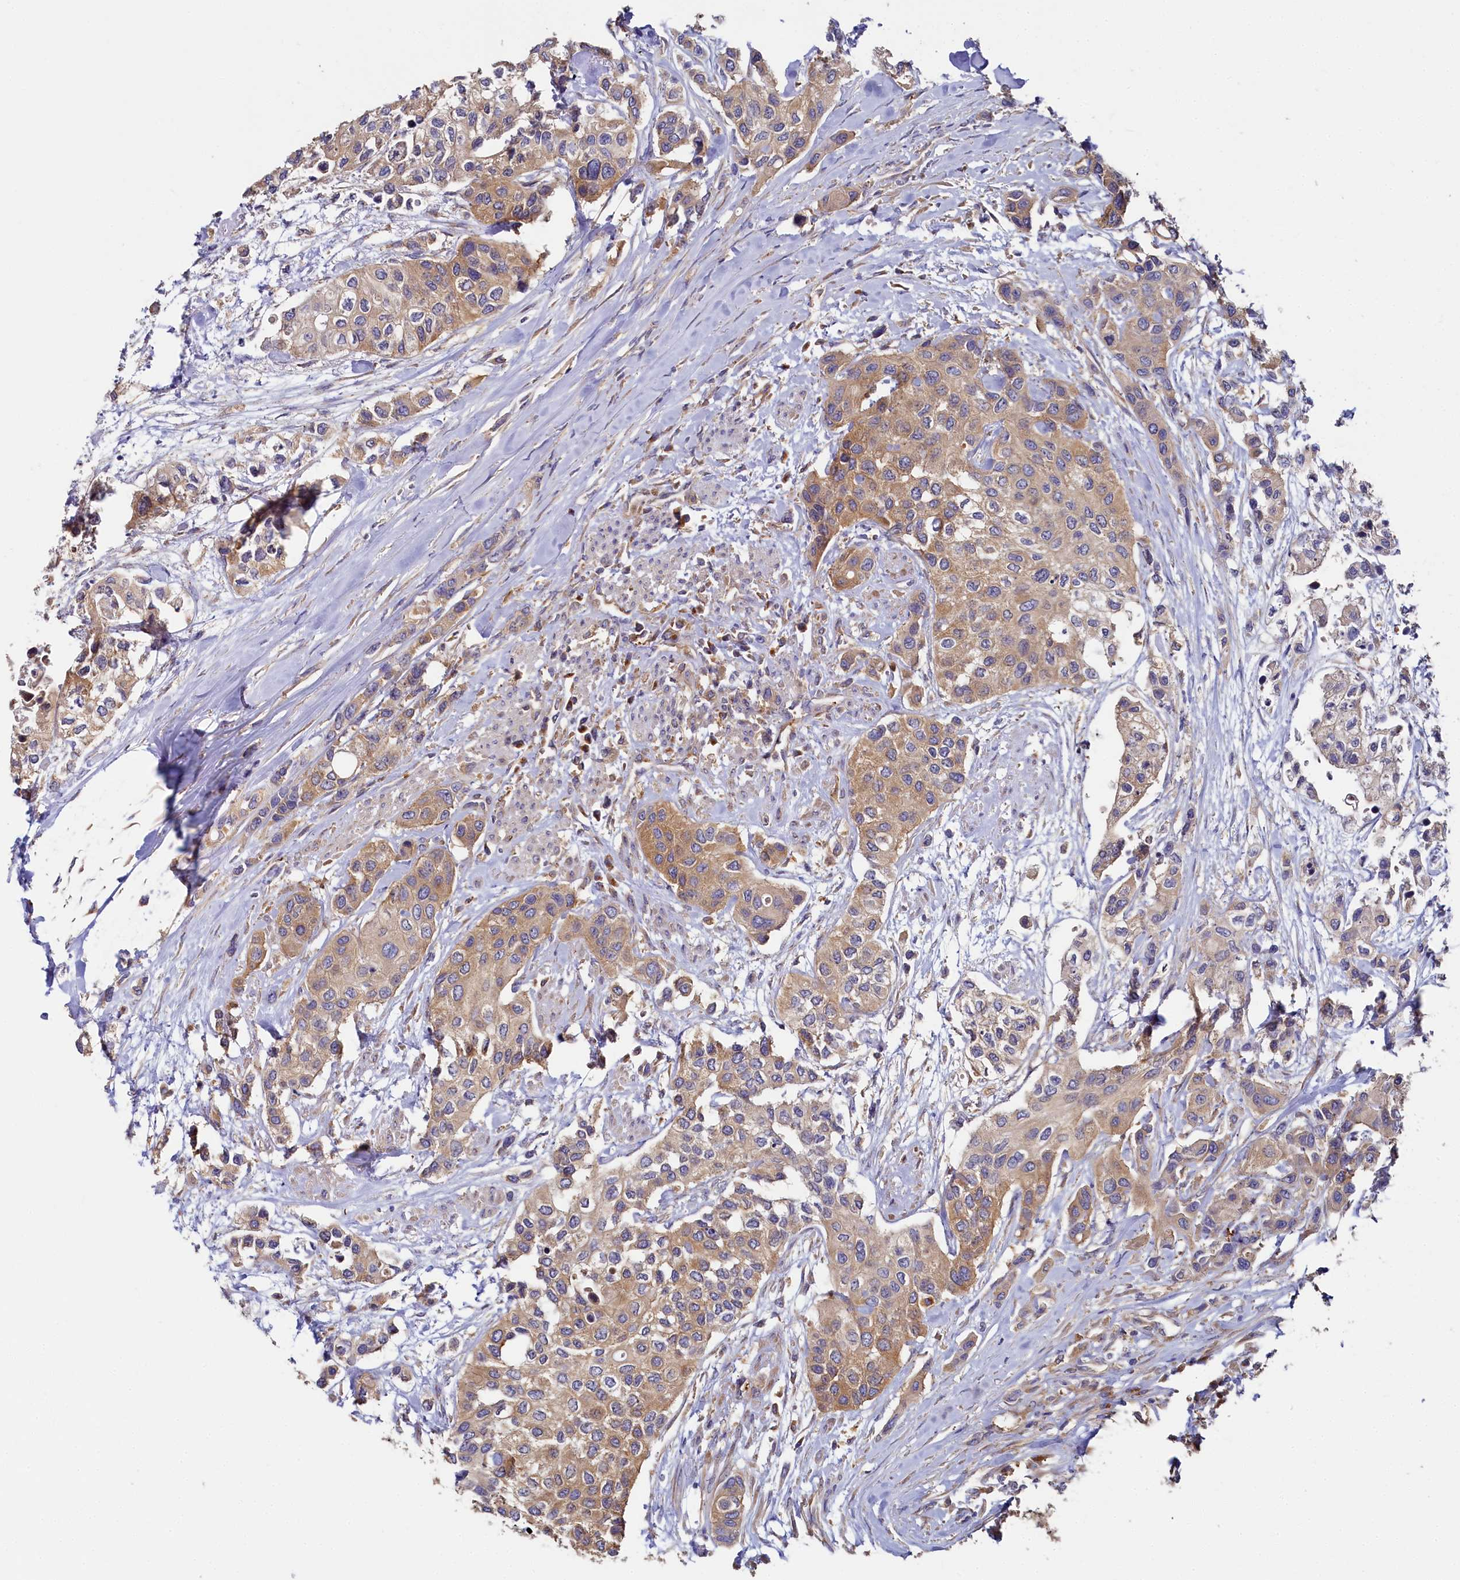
{"staining": {"intensity": "moderate", "quantity": "25%-75%", "location": "cytoplasmic/membranous"}, "tissue": "urothelial cancer", "cell_type": "Tumor cells", "image_type": "cancer", "snomed": [{"axis": "morphology", "description": "Normal tissue, NOS"}, {"axis": "morphology", "description": "Urothelial carcinoma, High grade"}, {"axis": "topography", "description": "Vascular tissue"}, {"axis": "topography", "description": "Urinary bladder"}], "caption": "This image demonstrates IHC staining of high-grade urothelial carcinoma, with medium moderate cytoplasmic/membranous positivity in about 25%-75% of tumor cells.", "gene": "PPIP5K1", "patient": {"sex": "female", "age": 56}}